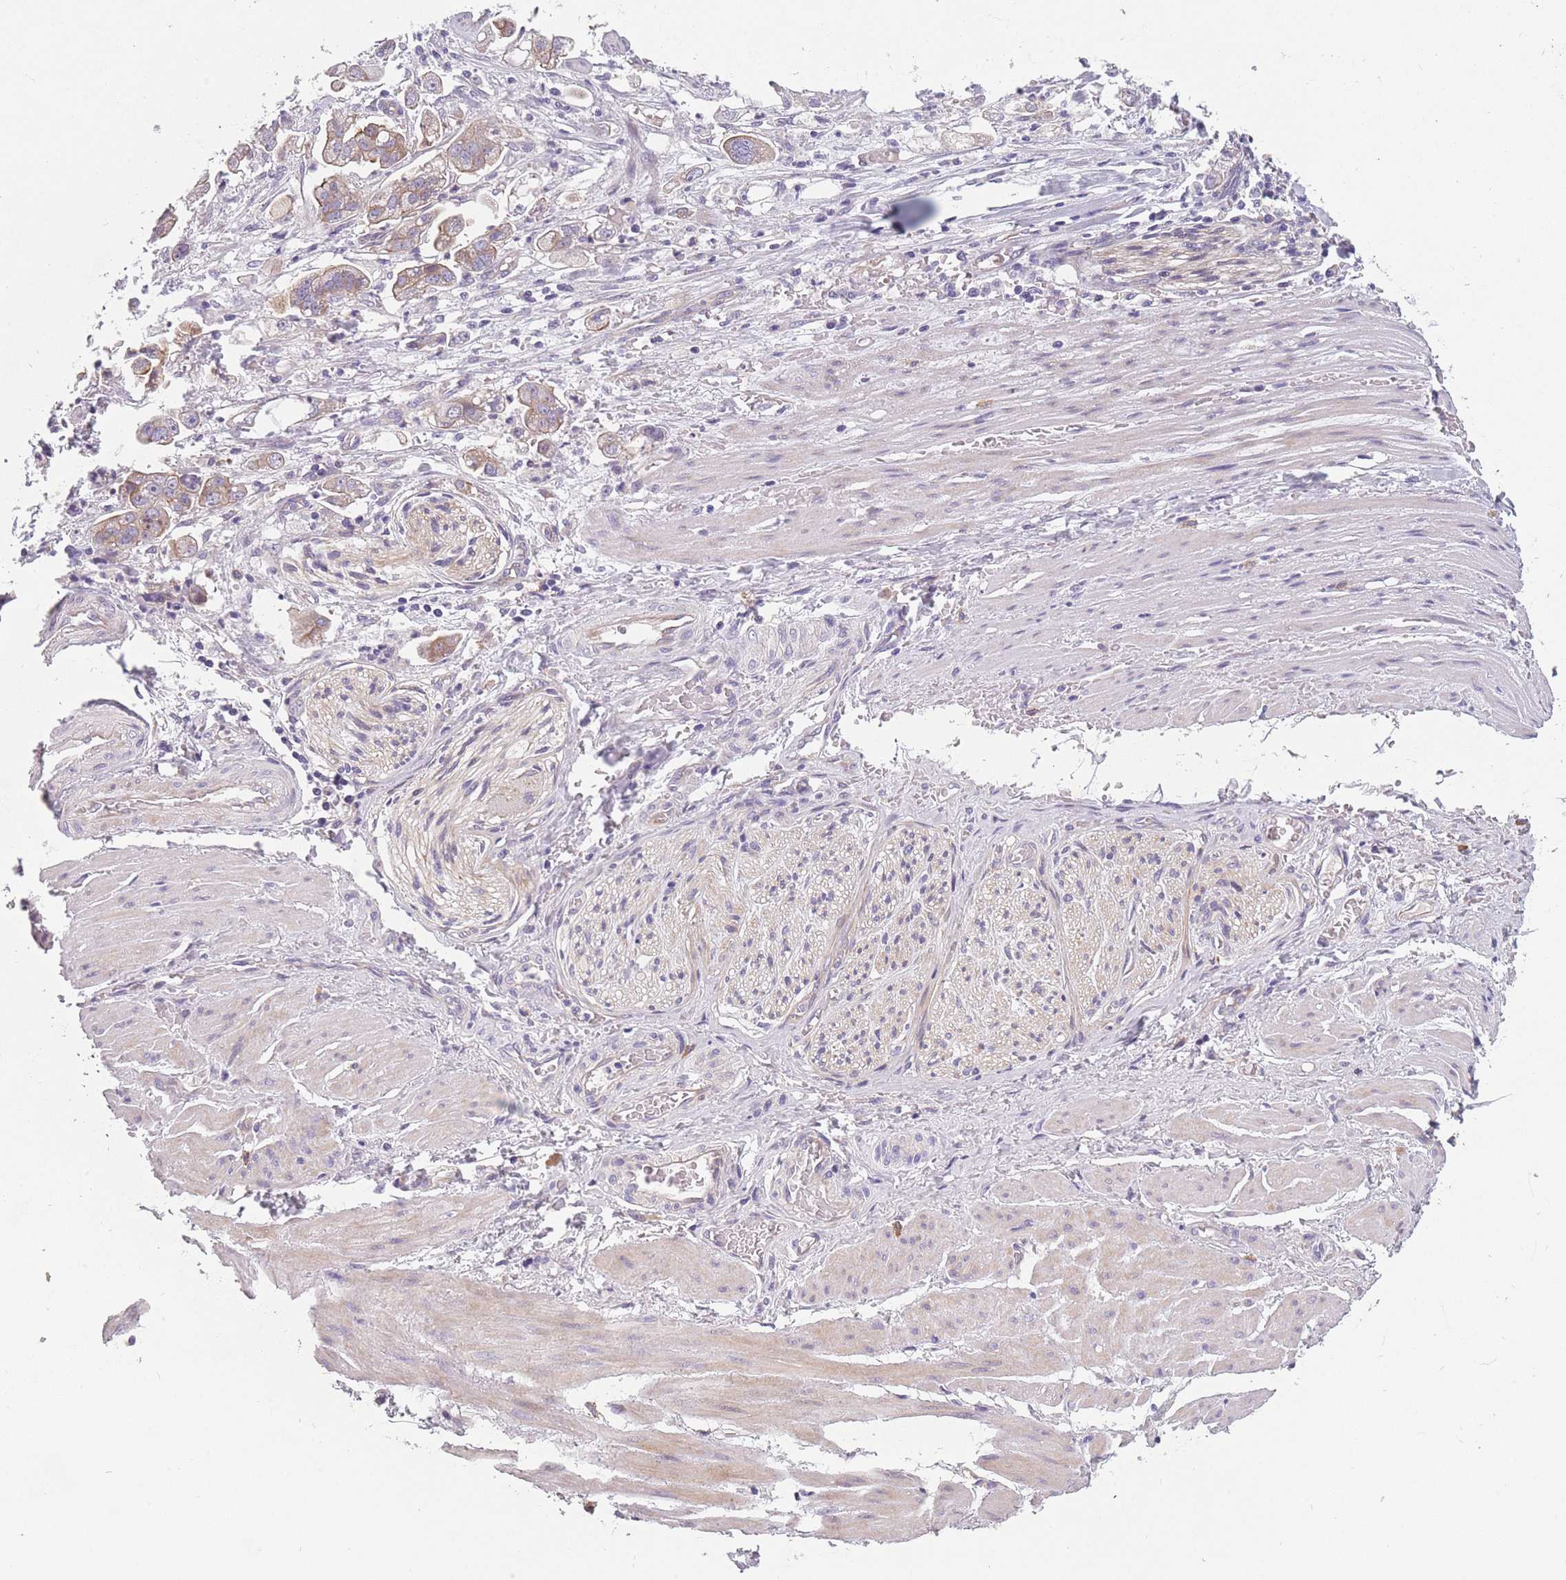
{"staining": {"intensity": "moderate", "quantity": ">75%", "location": "cytoplasmic/membranous"}, "tissue": "stomach cancer", "cell_type": "Tumor cells", "image_type": "cancer", "snomed": [{"axis": "morphology", "description": "Adenocarcinoma, NOS"}, {"axis": "topography", "description": "Stomach"}], "caption": "An image of stomach adenocarcinoma stained for a protein displays moderate cytoplasmic/membranous brown staining in tumor cells.", "gene": "FAM83F", "patient": {"sex": "male", "age": 62}}